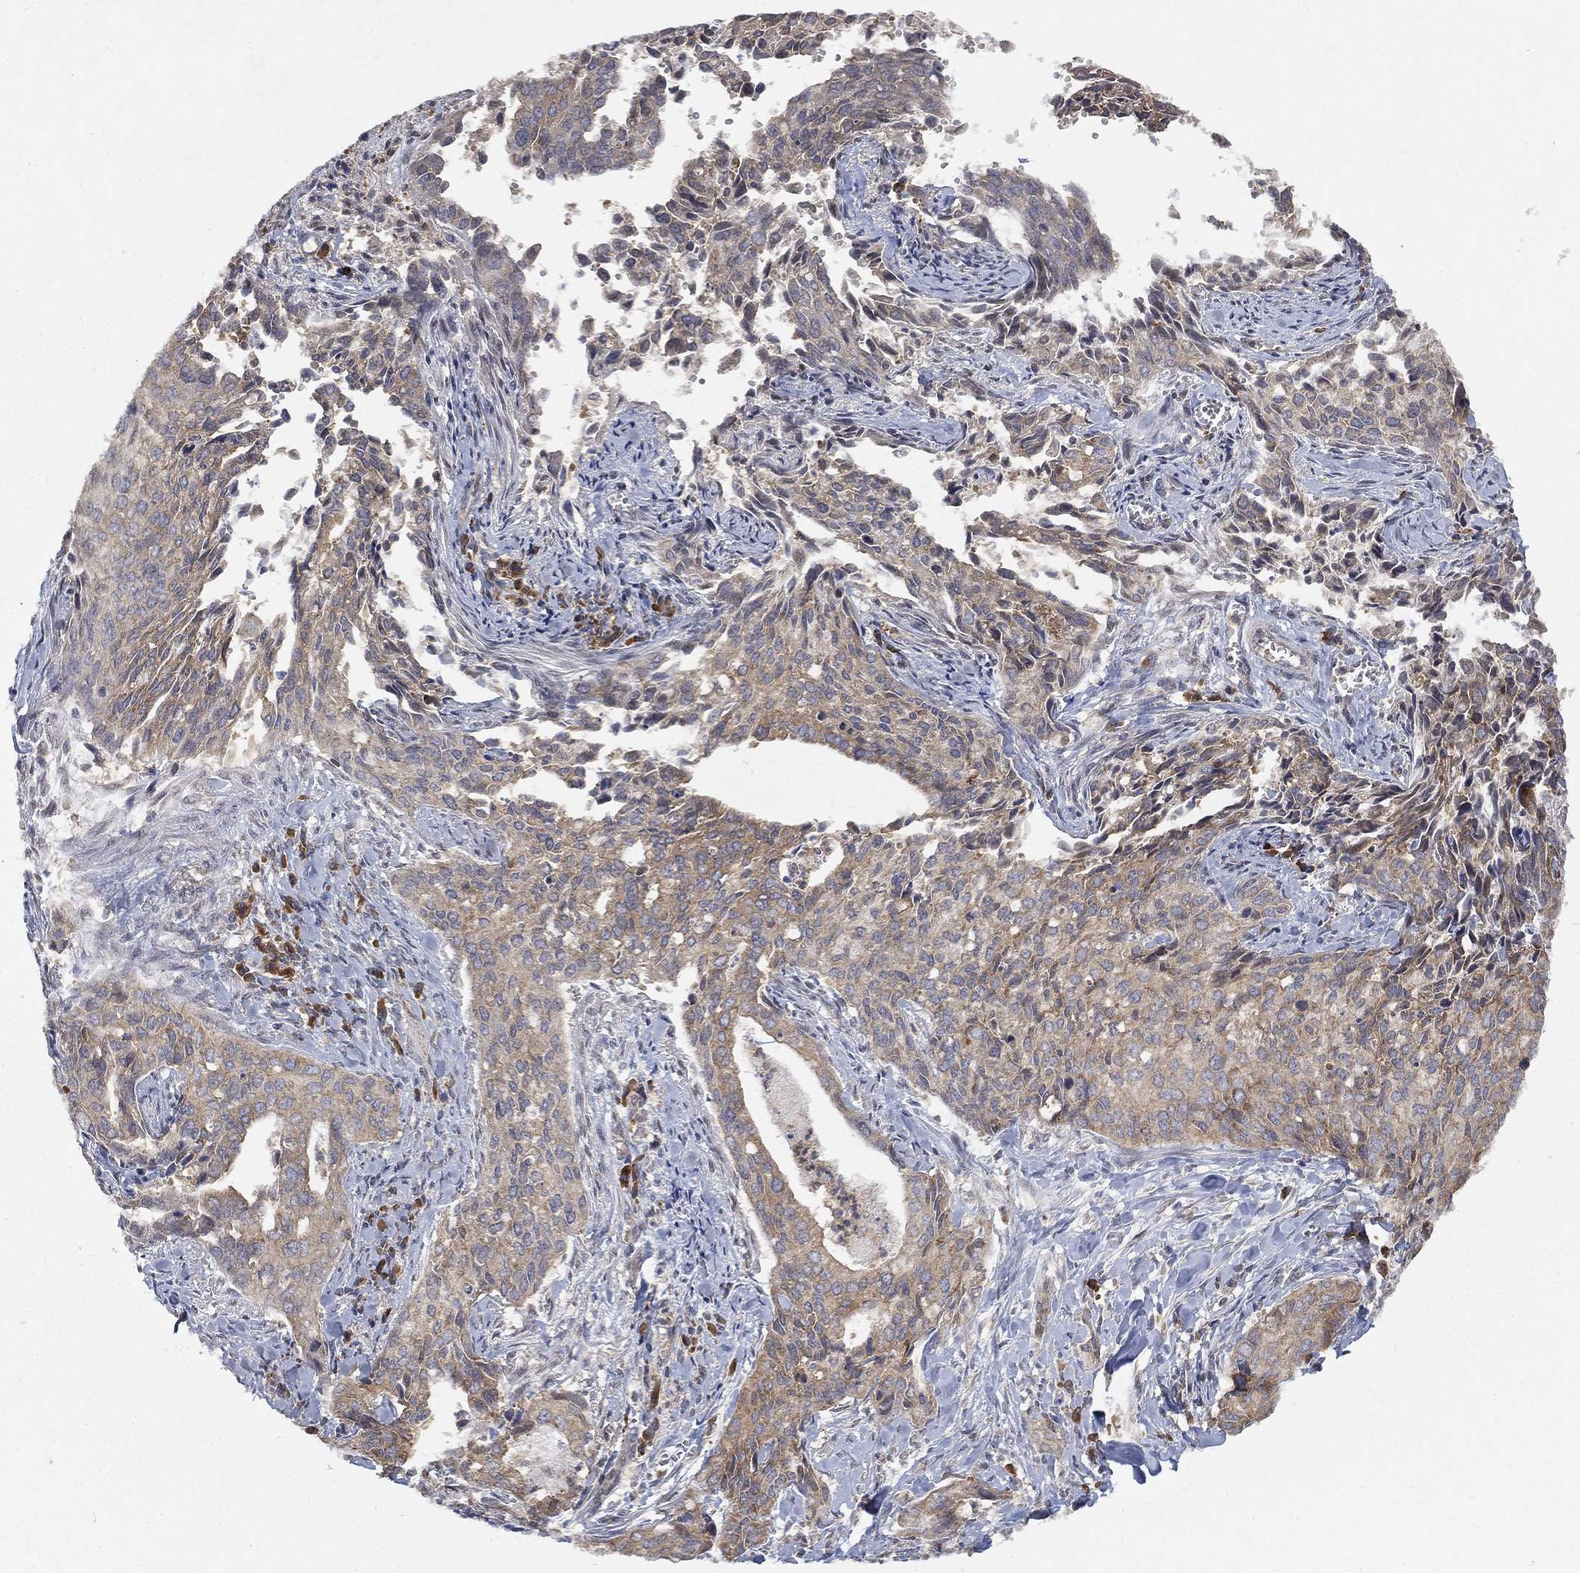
{"staining": {"intensity": "weak", "quantity": "<25%", "location": "cytoplasmic/membranous"}, "tissue": "cervical cancer", "cell_type": "Tumor cells", "image_type": "cancer", "snomed": [{"axis": "morphology", "description": "Squamous cell carcinoma, NOS"}, {"axis": "topography", "description": "Cervix"}], "caption": "The histopathology image demonstrates no significant expression in tumor cells of squamous cell carcinoma (cervical).", "gene": "UBA5", "patient": {"sex": "female", "age": 29}}